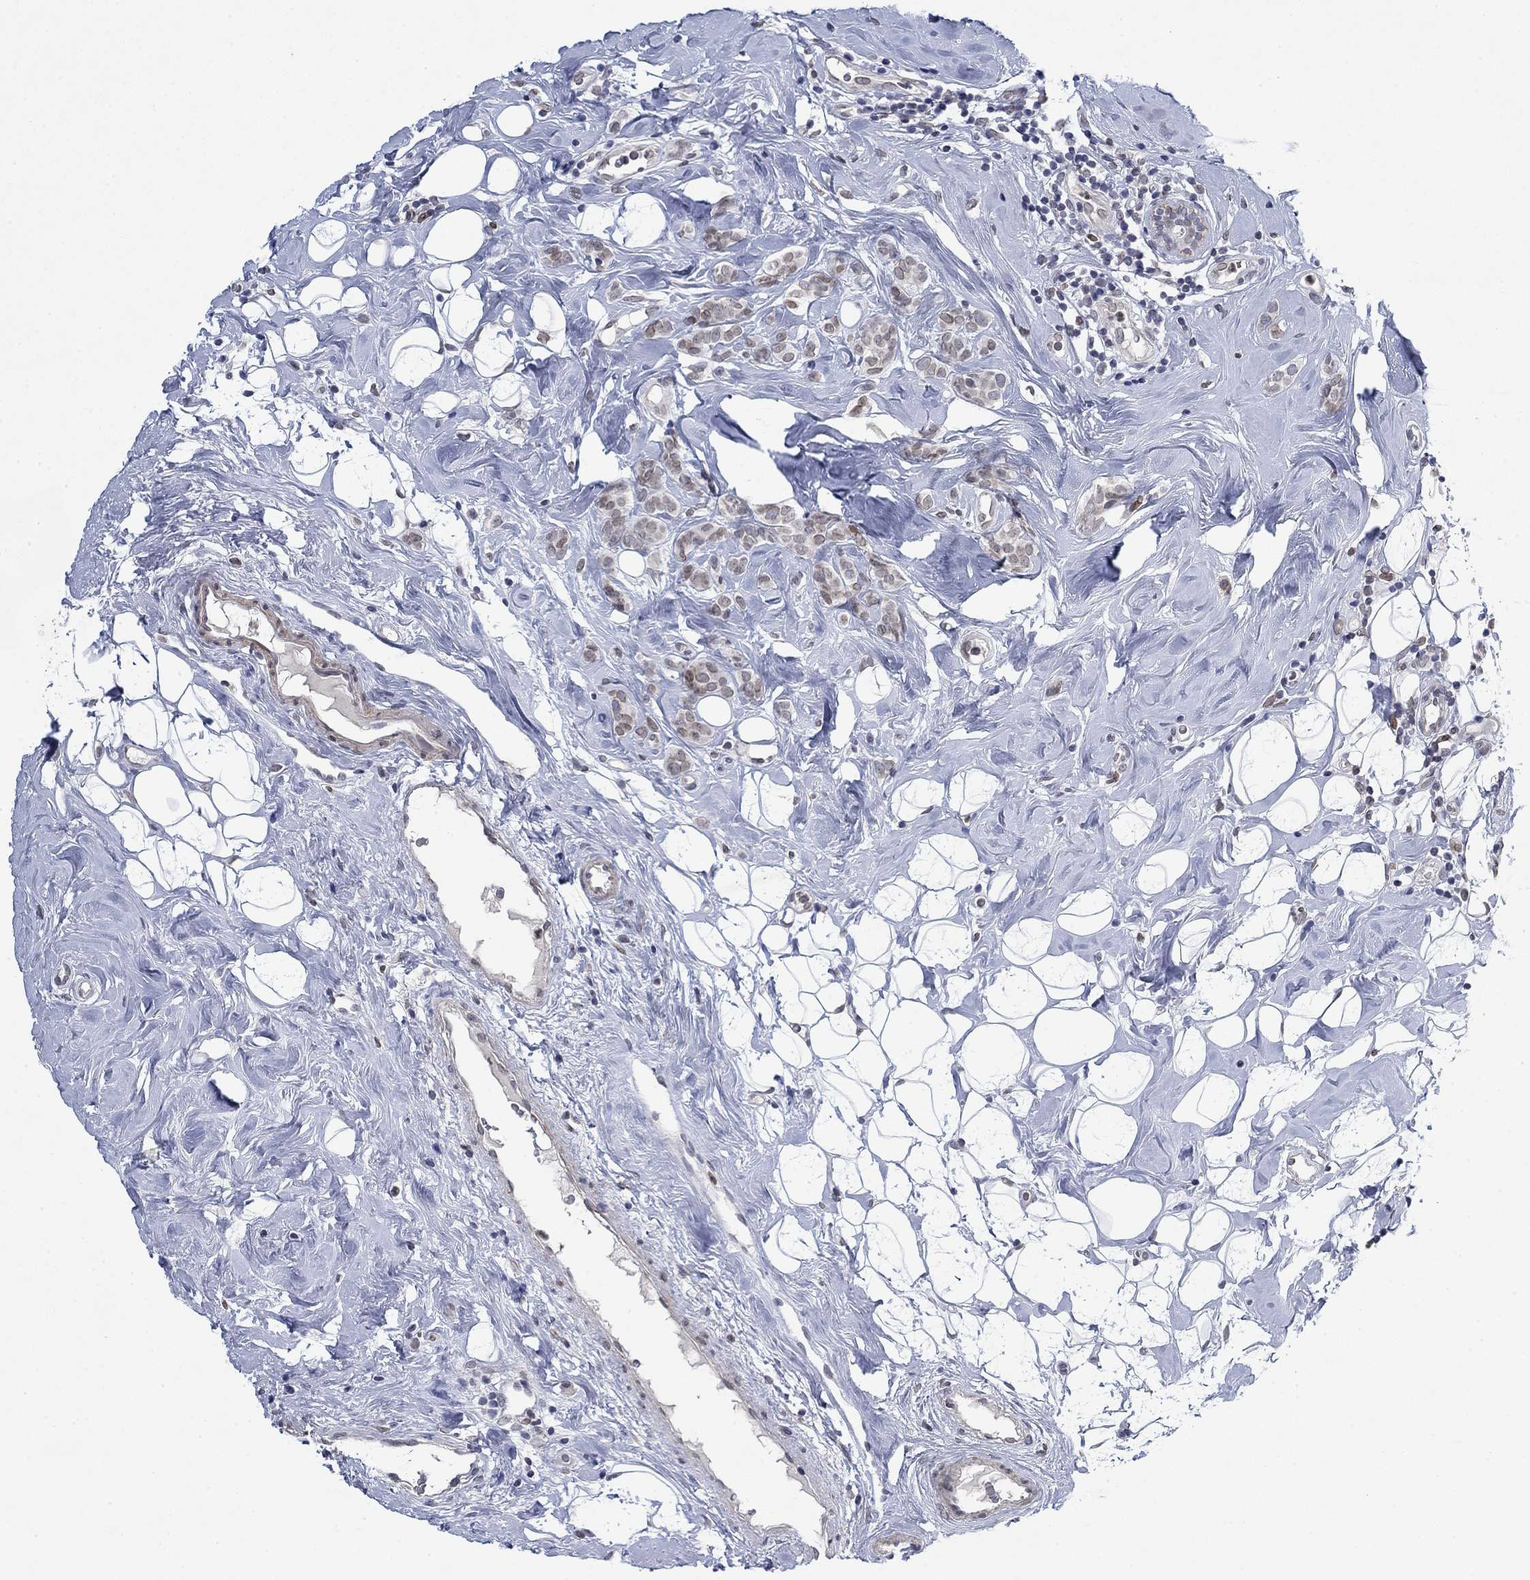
{"staining": {"intensity": "moderate", "quantity": "25%-75%", "location": "cytoplasmic/membranous,nuclear"}, "tissue": "breast cancer", "cell_type": "Tumor cells", "image_type": "cancer", "snomed": [{"axis": "morphology", "description": "Lobular carcinoma"}, {"axis": "topography", "description": "Breast"}], "caption": "Breast cancer stained for a protein (brown) displays moderate cytoplasmic/membranous and nuclear positive staining in about 25%-75% of tumor cells.", "gene": "TOR1AIP1", "patient": {"sex": "female", "age": 49}}